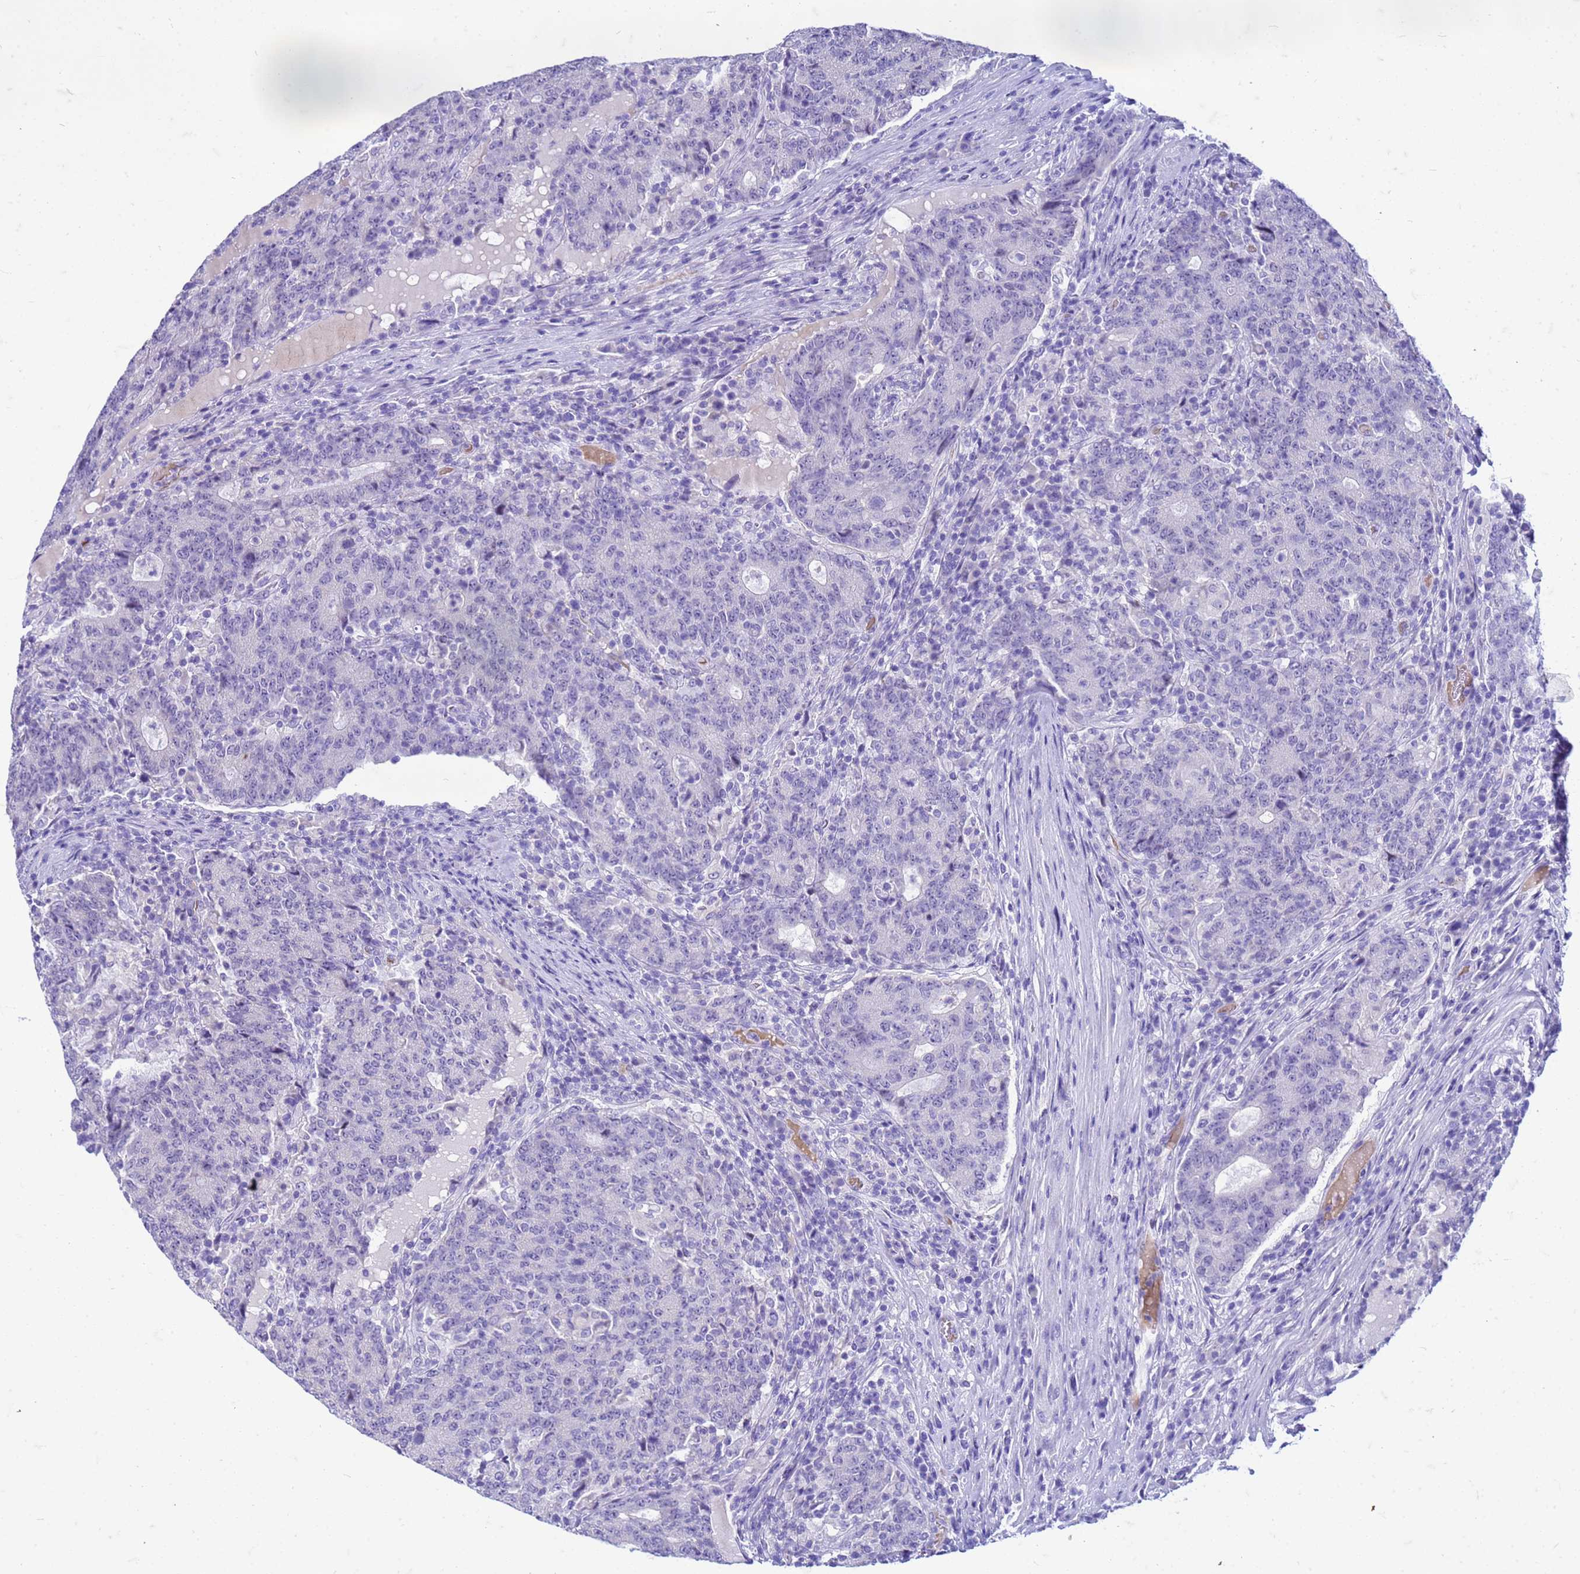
{"staining": {"intensity": "negative", "quantity": "none", "location": "none"}, "tissue": "colorectal cancer", "cell_type": "Tumor cells", "image_type": "cancer", "snomed": [{"axis": "morphology", "description": "Adenocarcinoma, NOS"}, {"axis": "topography", "description": "Colon"}], "caption": "There is no significant staining in tumor cells of adenocarcinoma (colorectal). The staining was performed using DAB (3,3'-diaminobenzidine) to visualize the protein expression in brown, while the nuclei were stained in blue with hematoxylin (Magnification: 20x).", "gene": "CFAP100", "patient": {"sex": "female", "age": 75}}